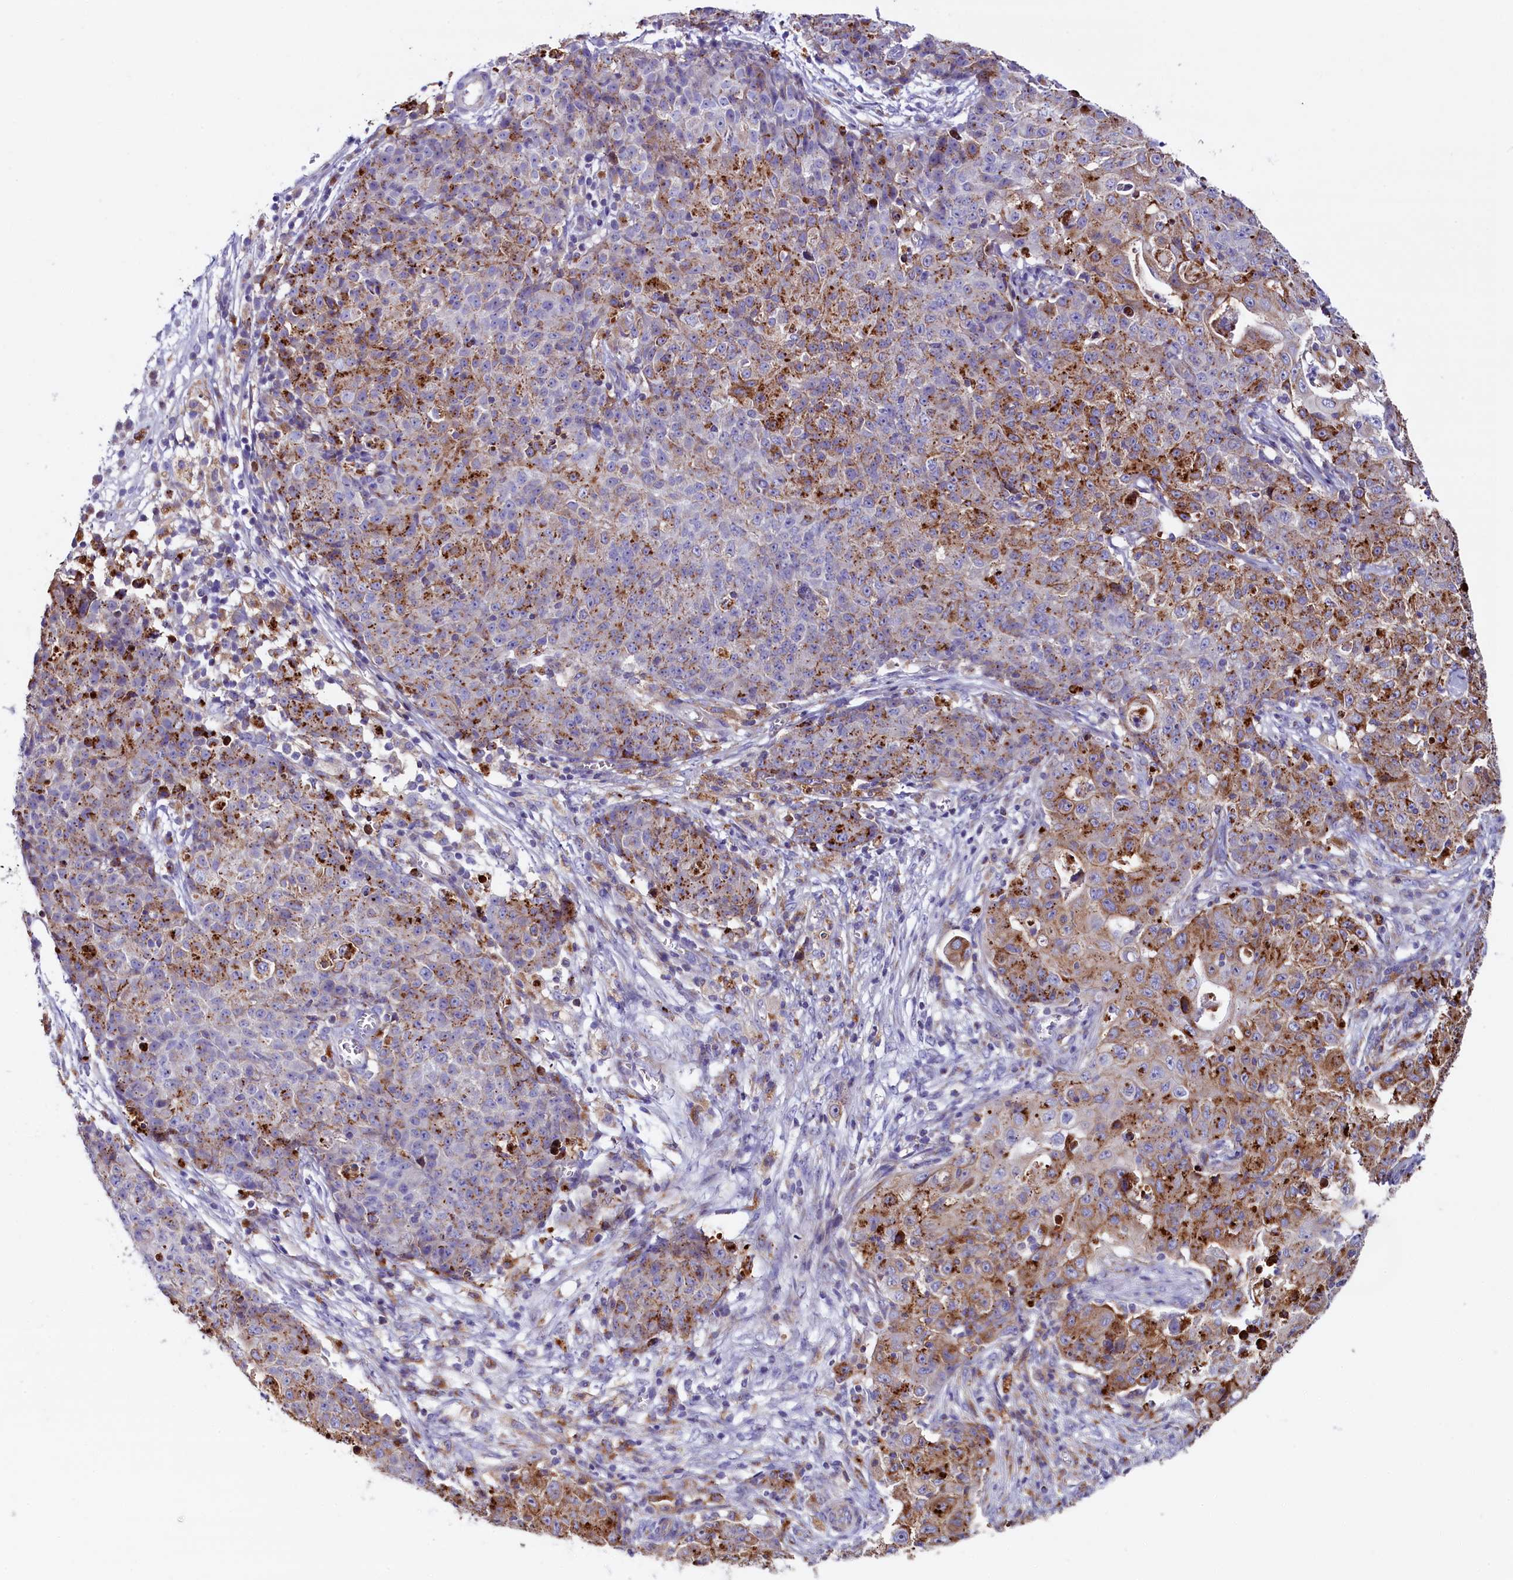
{"staining": {"intensity": "moderate", "quantity": ">75%", "location": "cytoplasmic/membranous"}, "tissue": "ovarian cancer", "cell_type": "Tumor cells", "image_type": "cancer", "snomed": [{"axis": "morphology", "description": "Carcinoma, endometroid"}, {"axis": "topography", "description": "Ovary"}], "caption": "IHC of ovarian cancer (endometroid carcinoma) demonstrates medium levels of moderate cytoplasmic/membranous positivity in approximately >75% of tumor cells. (Stains: DAB (3,3'-diaminobenzidine) in brown, nuclei in blue, Microscopy: brightfield microscopy at high magnification).", "gene": "IL20RA", "patient": {"sex": "female", "age": 42}}